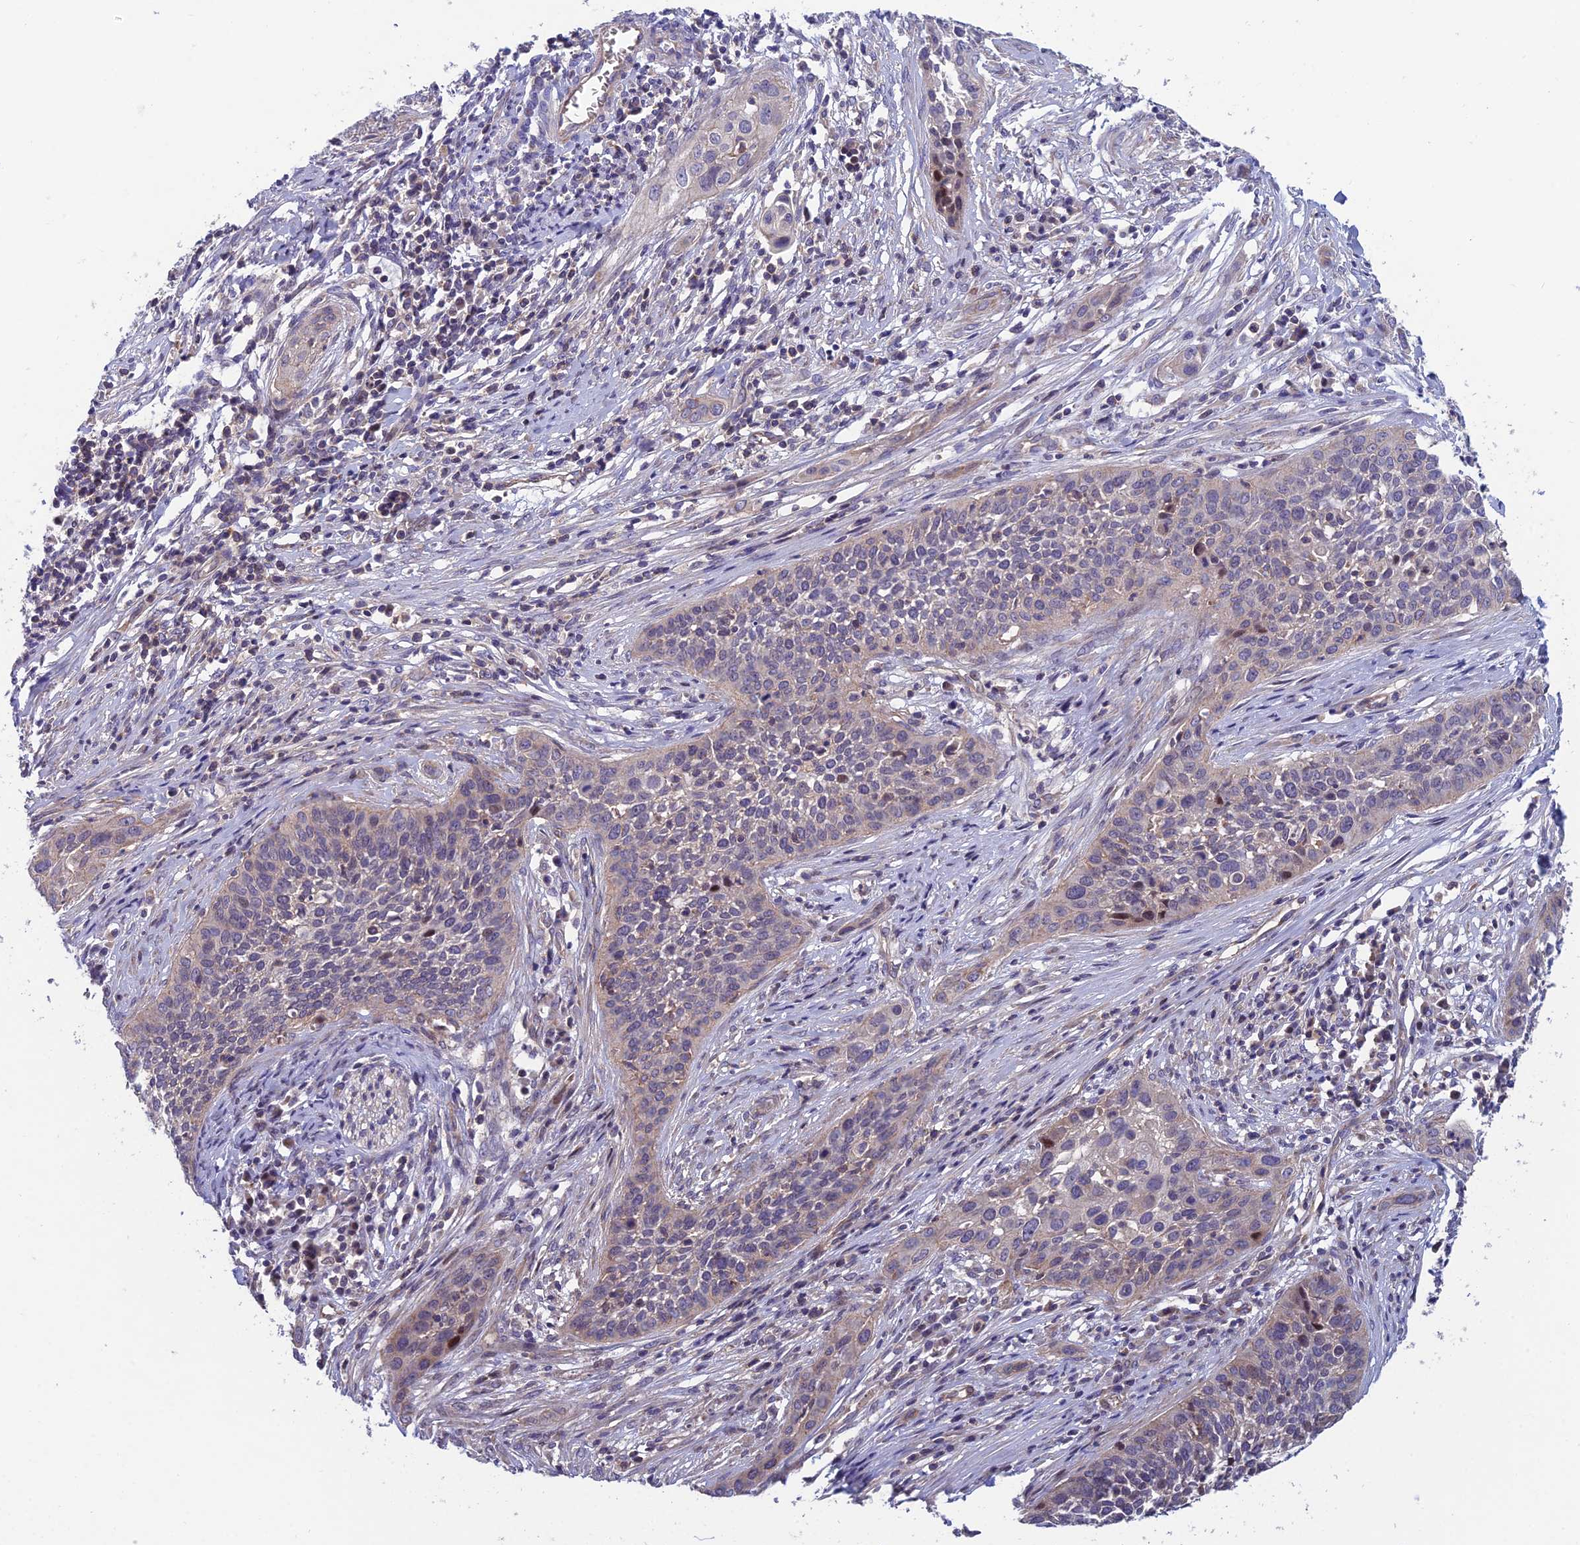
{"staining": {"intensity": "negative", "quantity": "none", "location": "none"}, "tissue": "cervical cancer", "cell_type": "Tumor cells", "image_type": "cancer", "snomed": [{"axis": "morphology", "description": "Squamous cell carcinoma, NOS"}, {"axis": "topography", "description": "Cervix"}], "caption": "The photomicrograph shows no significant staining in tumor cells of cervical squamous cell carcinoma.", "gene": "USP37", "patient": {"sex": "female", "age": 34}}